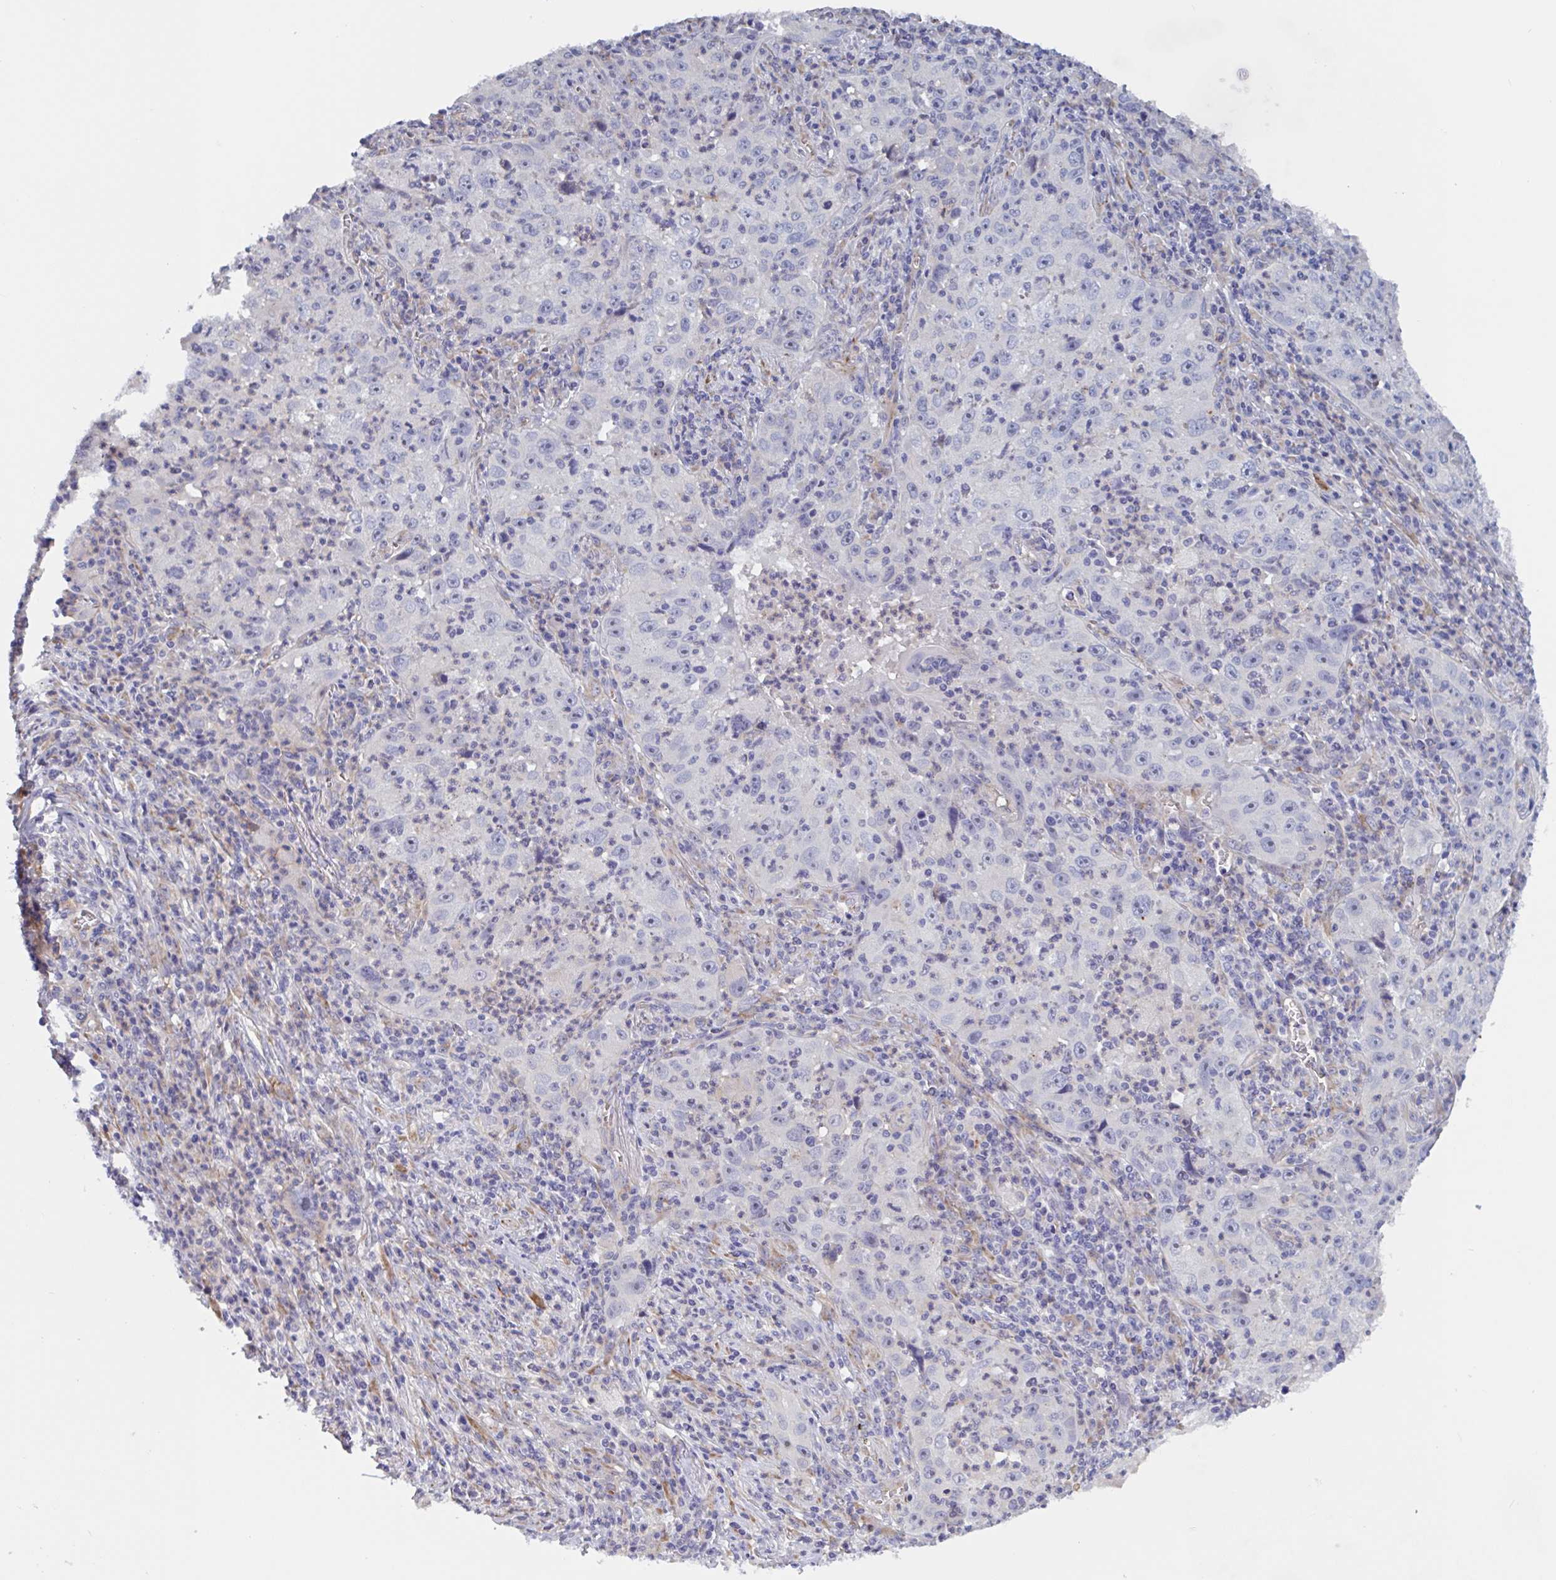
{"staining": {"intensity": "negative", "quantity": "none", "location": "none"}, "tissue": "lung cancer", "cell_type": "Tumor cells", "image_type": "cancer", "snomed": [{"axis": "morphology", "description": "Squamous cell carcinoma, NOS"}, {"axis": "topography", "description": "Lung"}], "caption": "Tumor cells show no significant positivity in lung cancer.", "gene": "ST14", "patient": {"sex": "male", "age": 71}}